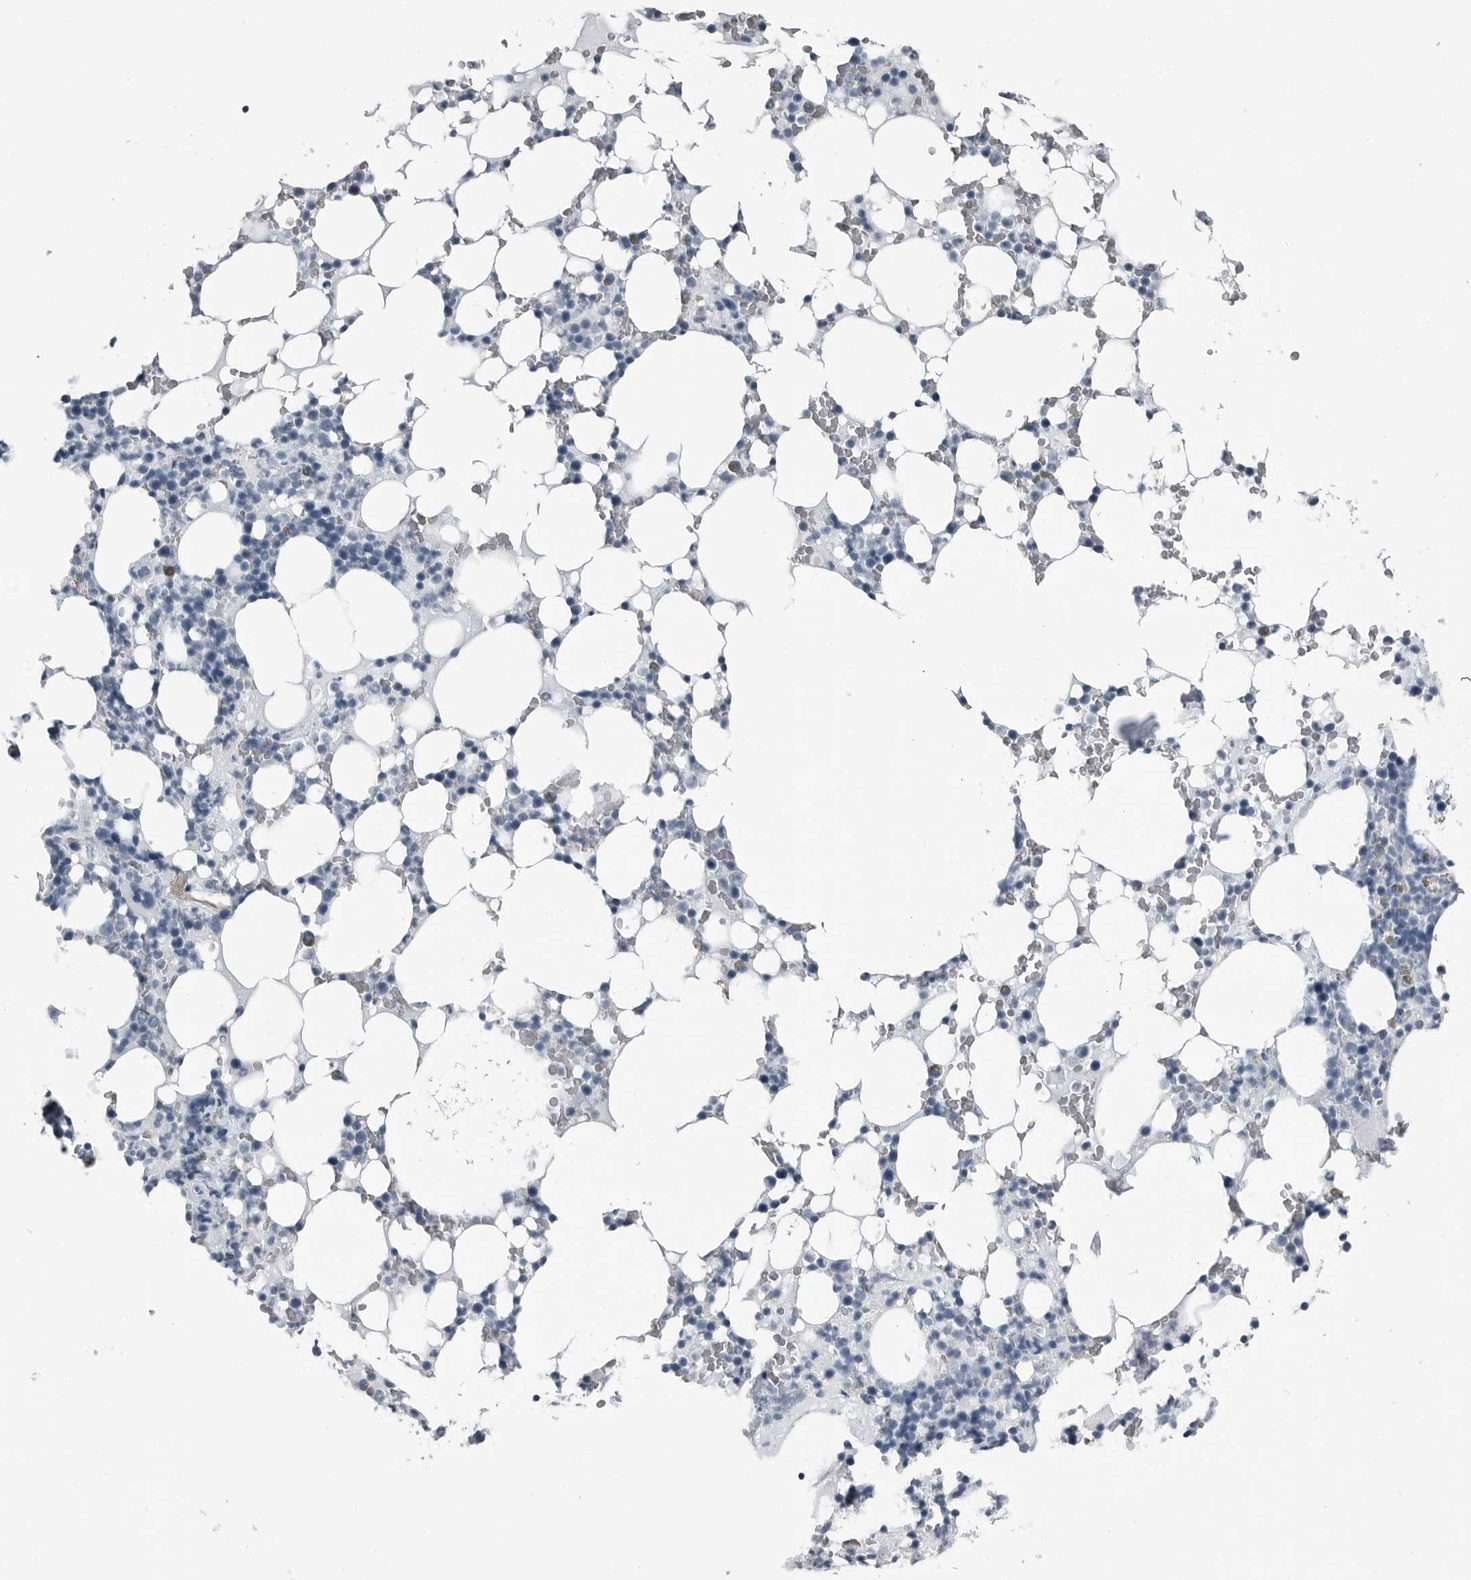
{"staining": {"intensity": "negative", "quantity": "none", "location": "none"}, "tissue": "bone marrow", "cell_type": "Hematopoietic cells", "image_type": "normal", "snomed": [{"axis": "morphology", "description": "Normal tissue, NOS"}, {"axis": "topography", "description": "Bone marrow"}], "caption": "The micrograph reveals no staining of hematopoietic cells in benign bone marrow. (DAB immunohistochemistry, high magnification).", "gene": "PRSS1", "patient": {"sex": "male", "age": 58}}